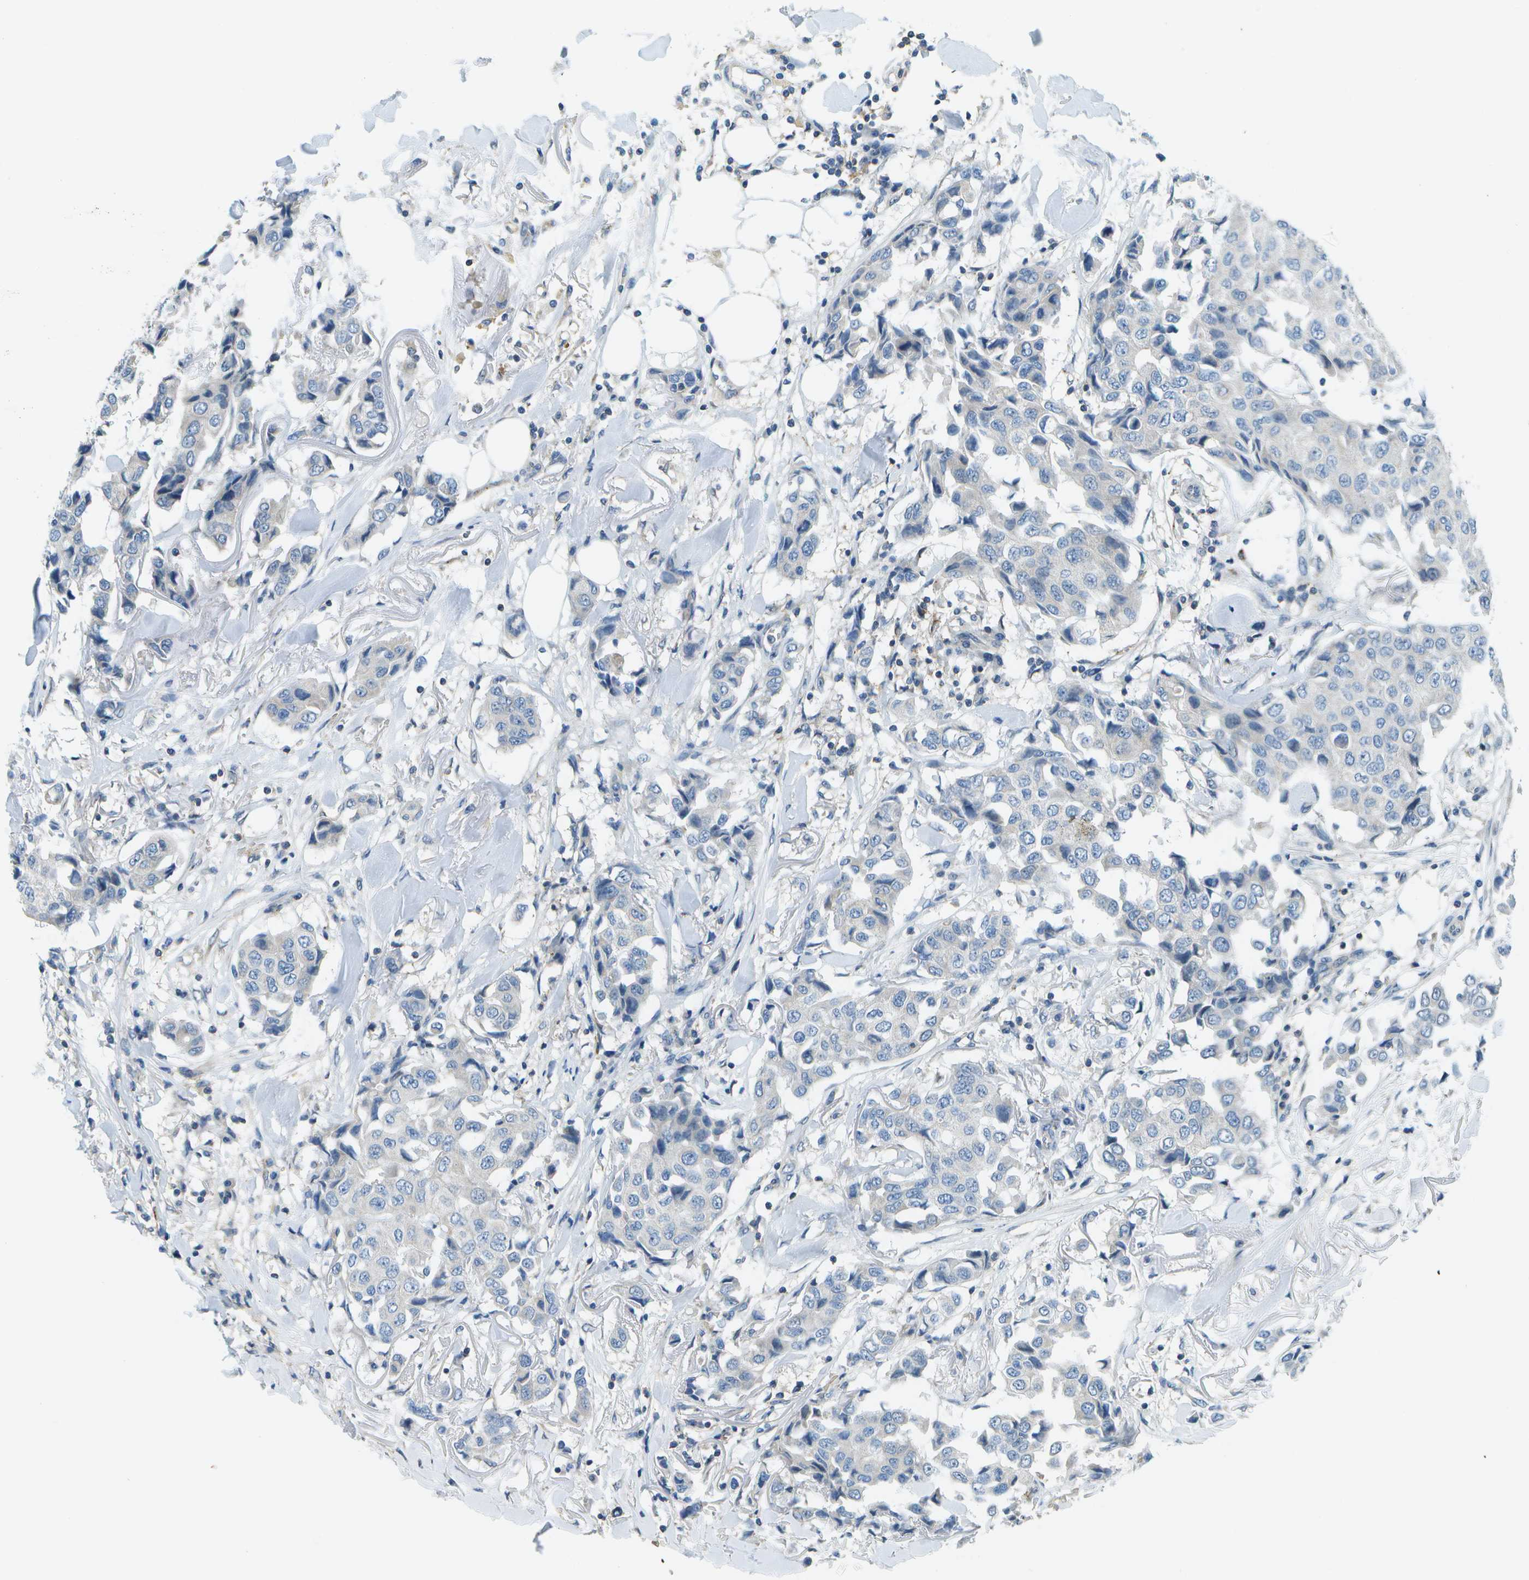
{"staining": {"intensity": "negative", "quantity": "none", "location": "none"}, "tissue": "breast cancer", "cell_type": "Tumor cells", "image_type": "cancer", "snomed": [{"axis": "morphology", "description": "Duct carcinoma"}, {"axis": "topography", "description": "Breast"}], "caption": "A histopathology image of human intraductal carcinoma (breast) is negative for staining in tumor cells.", "gene": "CTIF", "patient": {"sex": "female", "age": 80}}